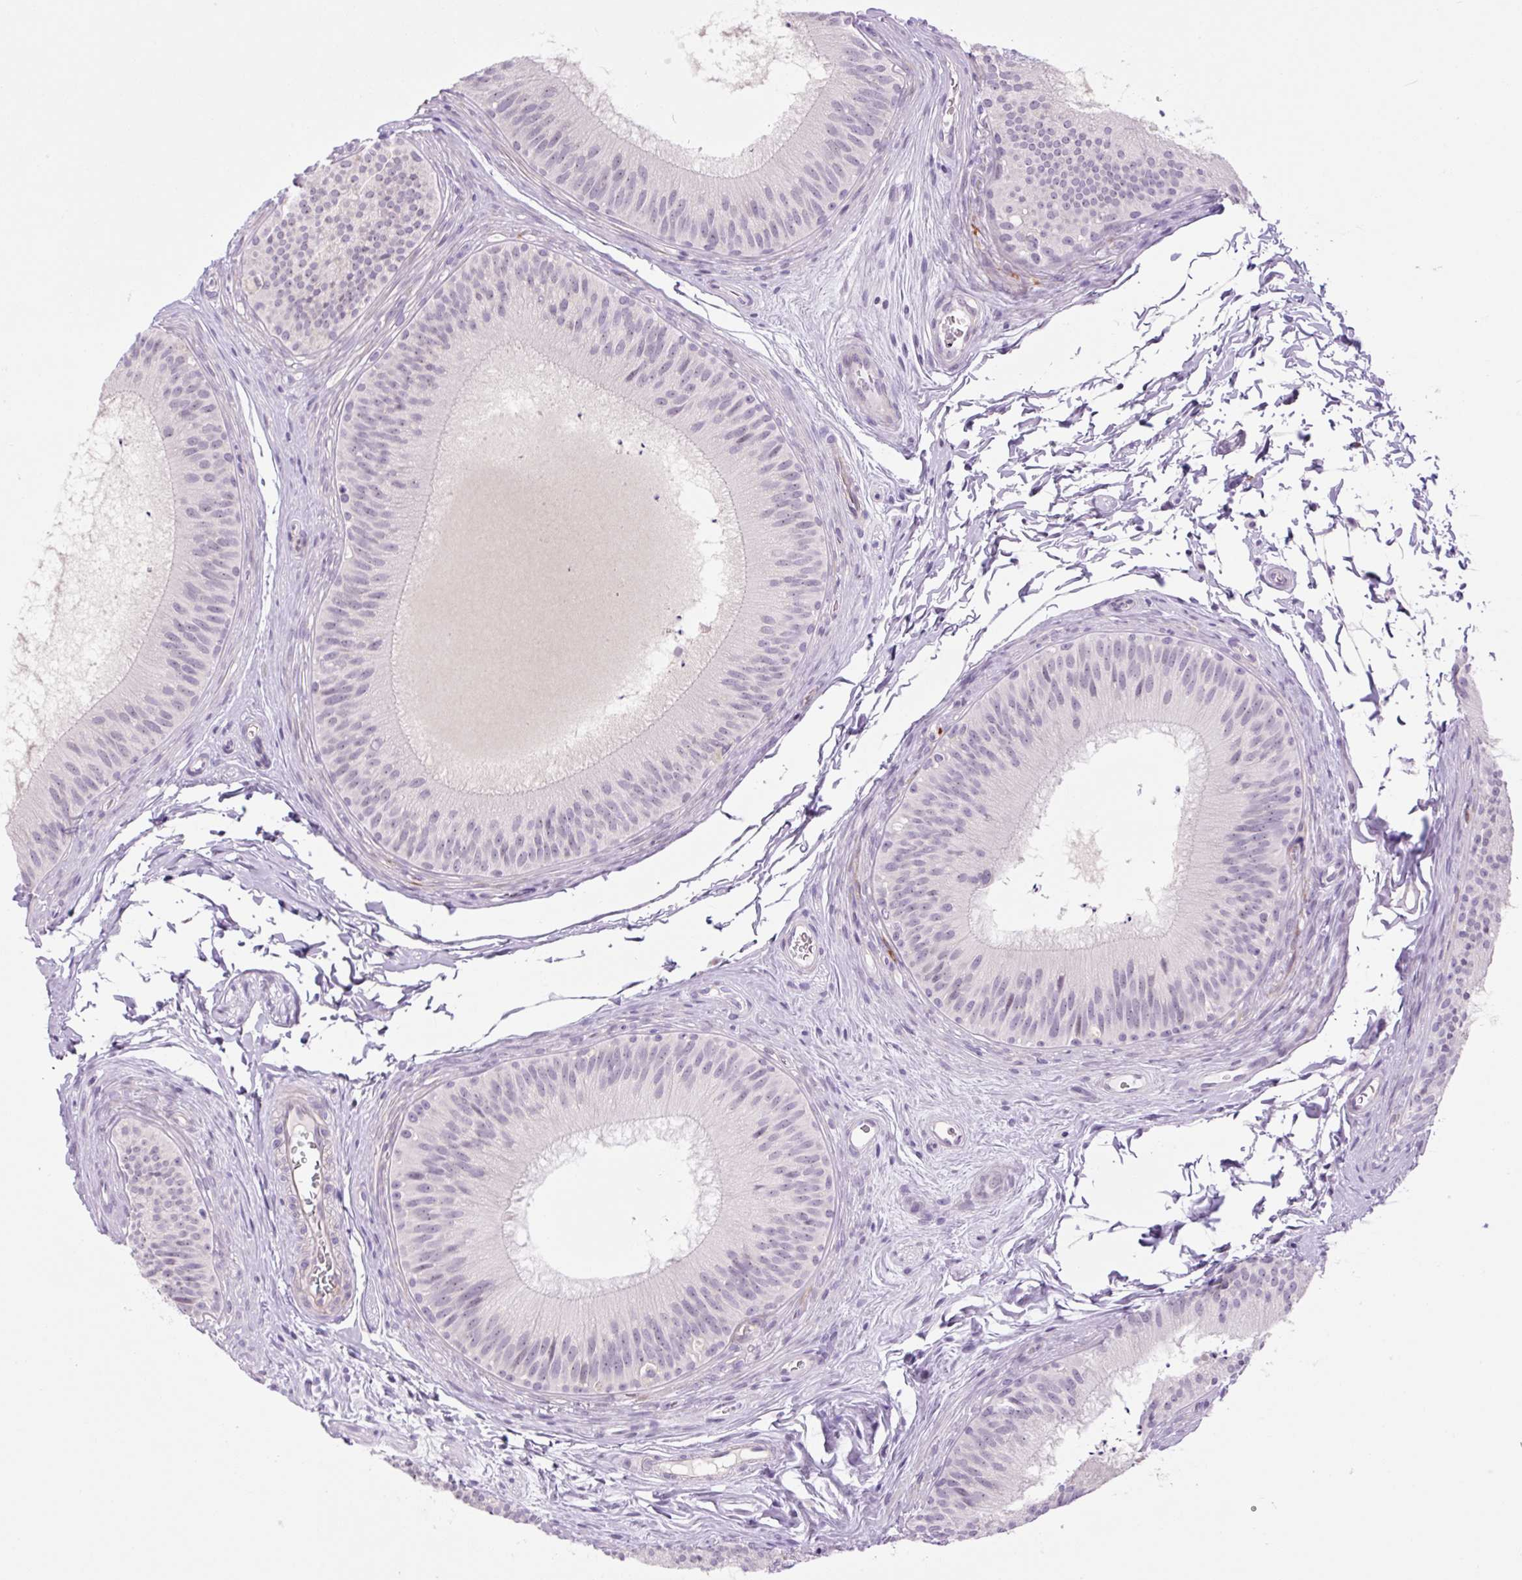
{"staining": {"intensity": "weak", "quantity": "<25%", "location": "nuclear"}, "tissue": "epididymis", "cell_type": "Glandular cells", "image_type": "normal", "snomed": [{"axis": "morphology", "description": "Normal tissue, NOS"}, {"axis": "topography", "description": "Epididymis"}], "caption": "Glandular cells show no significant protein positivity in unremarkable epididymis. The staining was performed using DAB to visualize the protein expression in brown, while the nuclei were stained in blue with hematoxylin (Magnification: 20x).", "gene": "ENSG00000268750", "patient": {"sex": "male", "age": 24}}